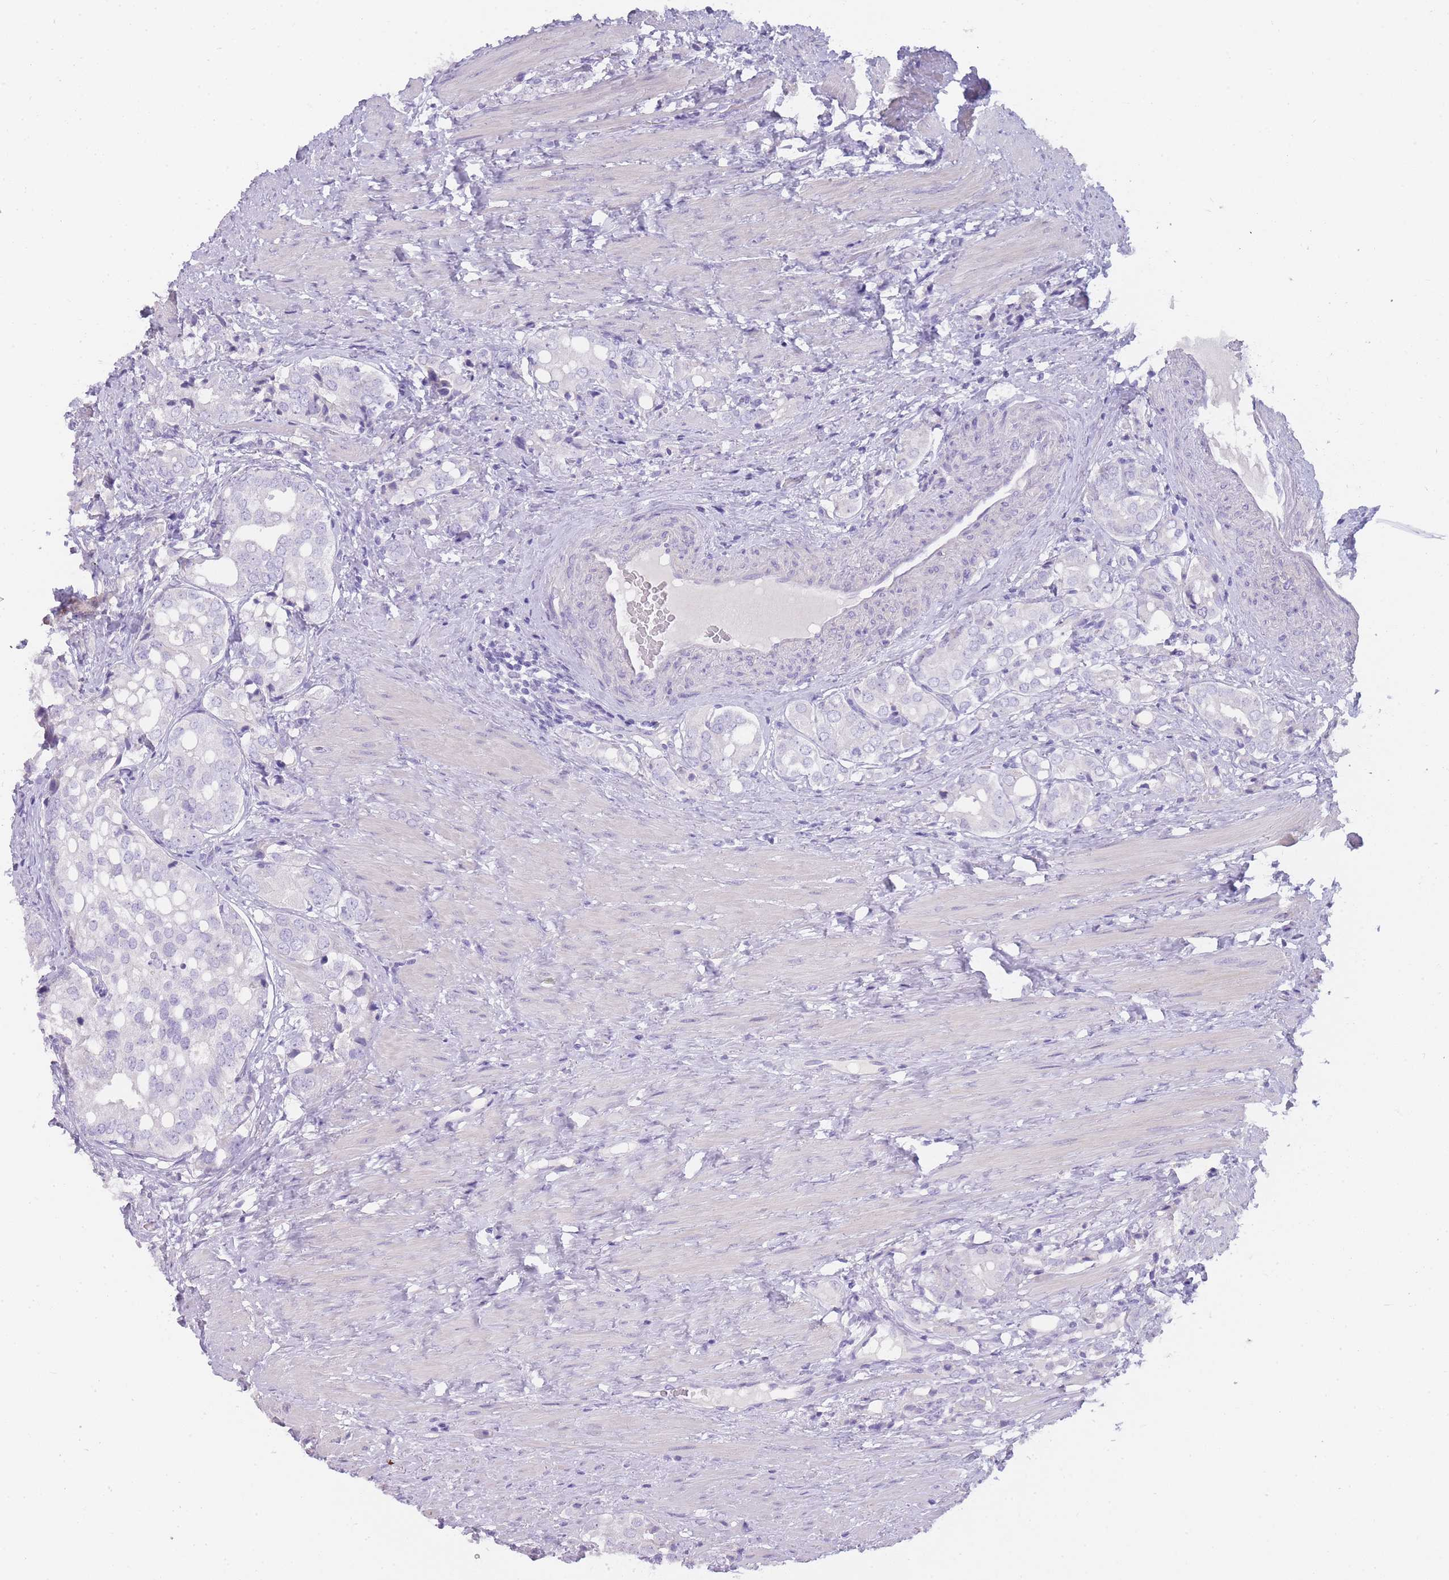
{"staining": {"intensity": "negative", "quantity": "none", "location": "none"}, "tissue": "prostate cancer", "cell_type": "Tumor cells", "image_type": "cancer", "snomed": [{"axis": "morphology", "description": "Adenocarcinoma, High grade"}, {"axis": "topography", "description": "Prostate"}], "caption": "The histopathology image reveals no staining of tumor cells in adenocarcinoma (high-grade) (prostate).", "gene": "TCP11", "patient": {"sex": "male", "age": 71}}